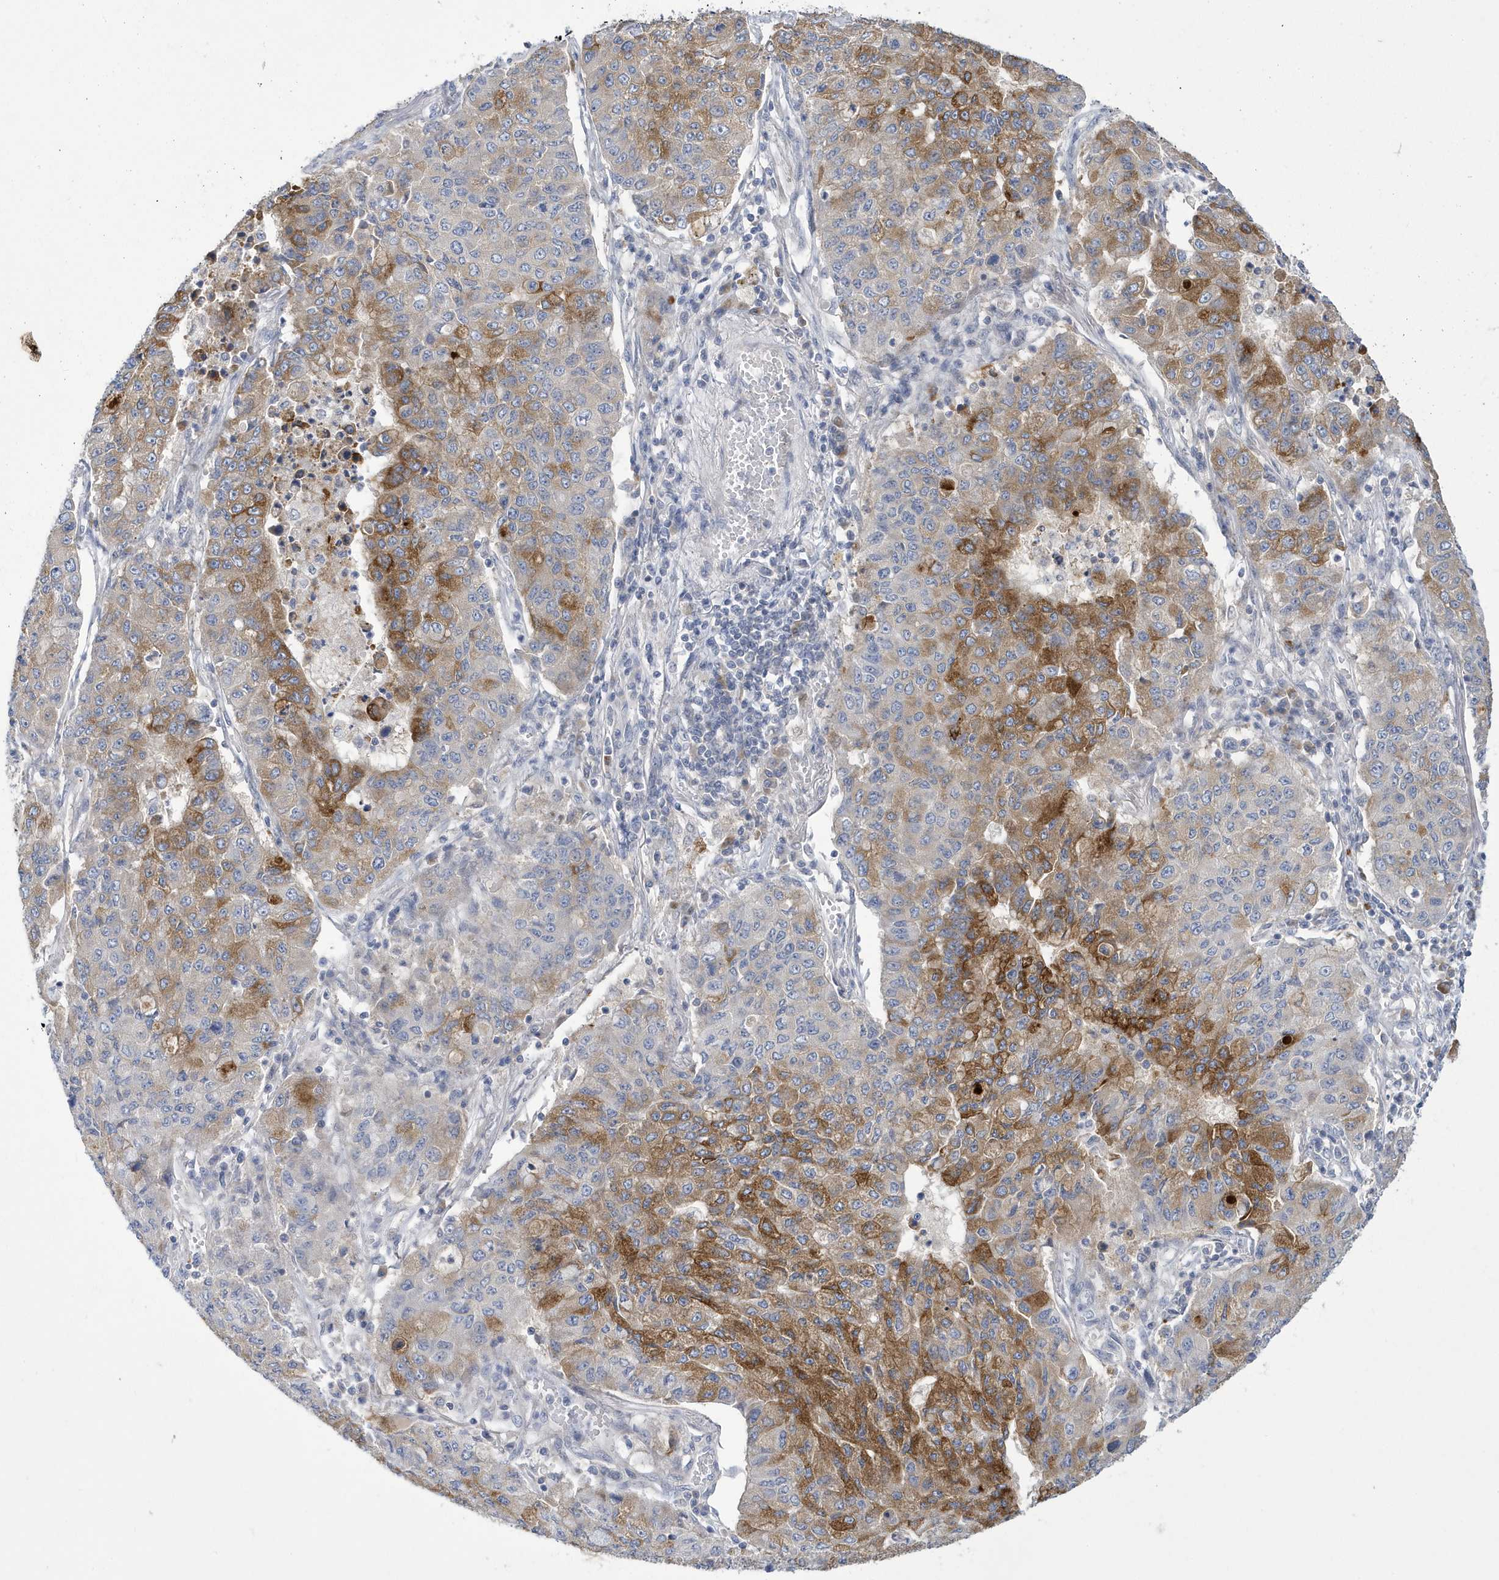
{"staining": {"intensity": "strong", "quantity": "25%-75%", "location": "cytoplasmic/membranous"}, "tissue": "lung cancer", "cell_type": "Tumor cells", "image_type": "cancer", "snomed": [{"axis": "morphology", "description": "Squamous cell carcinoma, NOS"}, {"axis": "topography", "description": "Lung"}], "caption": "Immunohistochemistry histopathology image of neoplastic tissue: squamous cell carcinoma (lung) stained using IHC displays high levels of strong protein expression localized specifically in the cytoplasmic/membranous of tumor cells, appearing as a cytoplasmic/membranous brown color.", "gene": "ZNF654", "patient": {"sex": "male", "age": 74}}